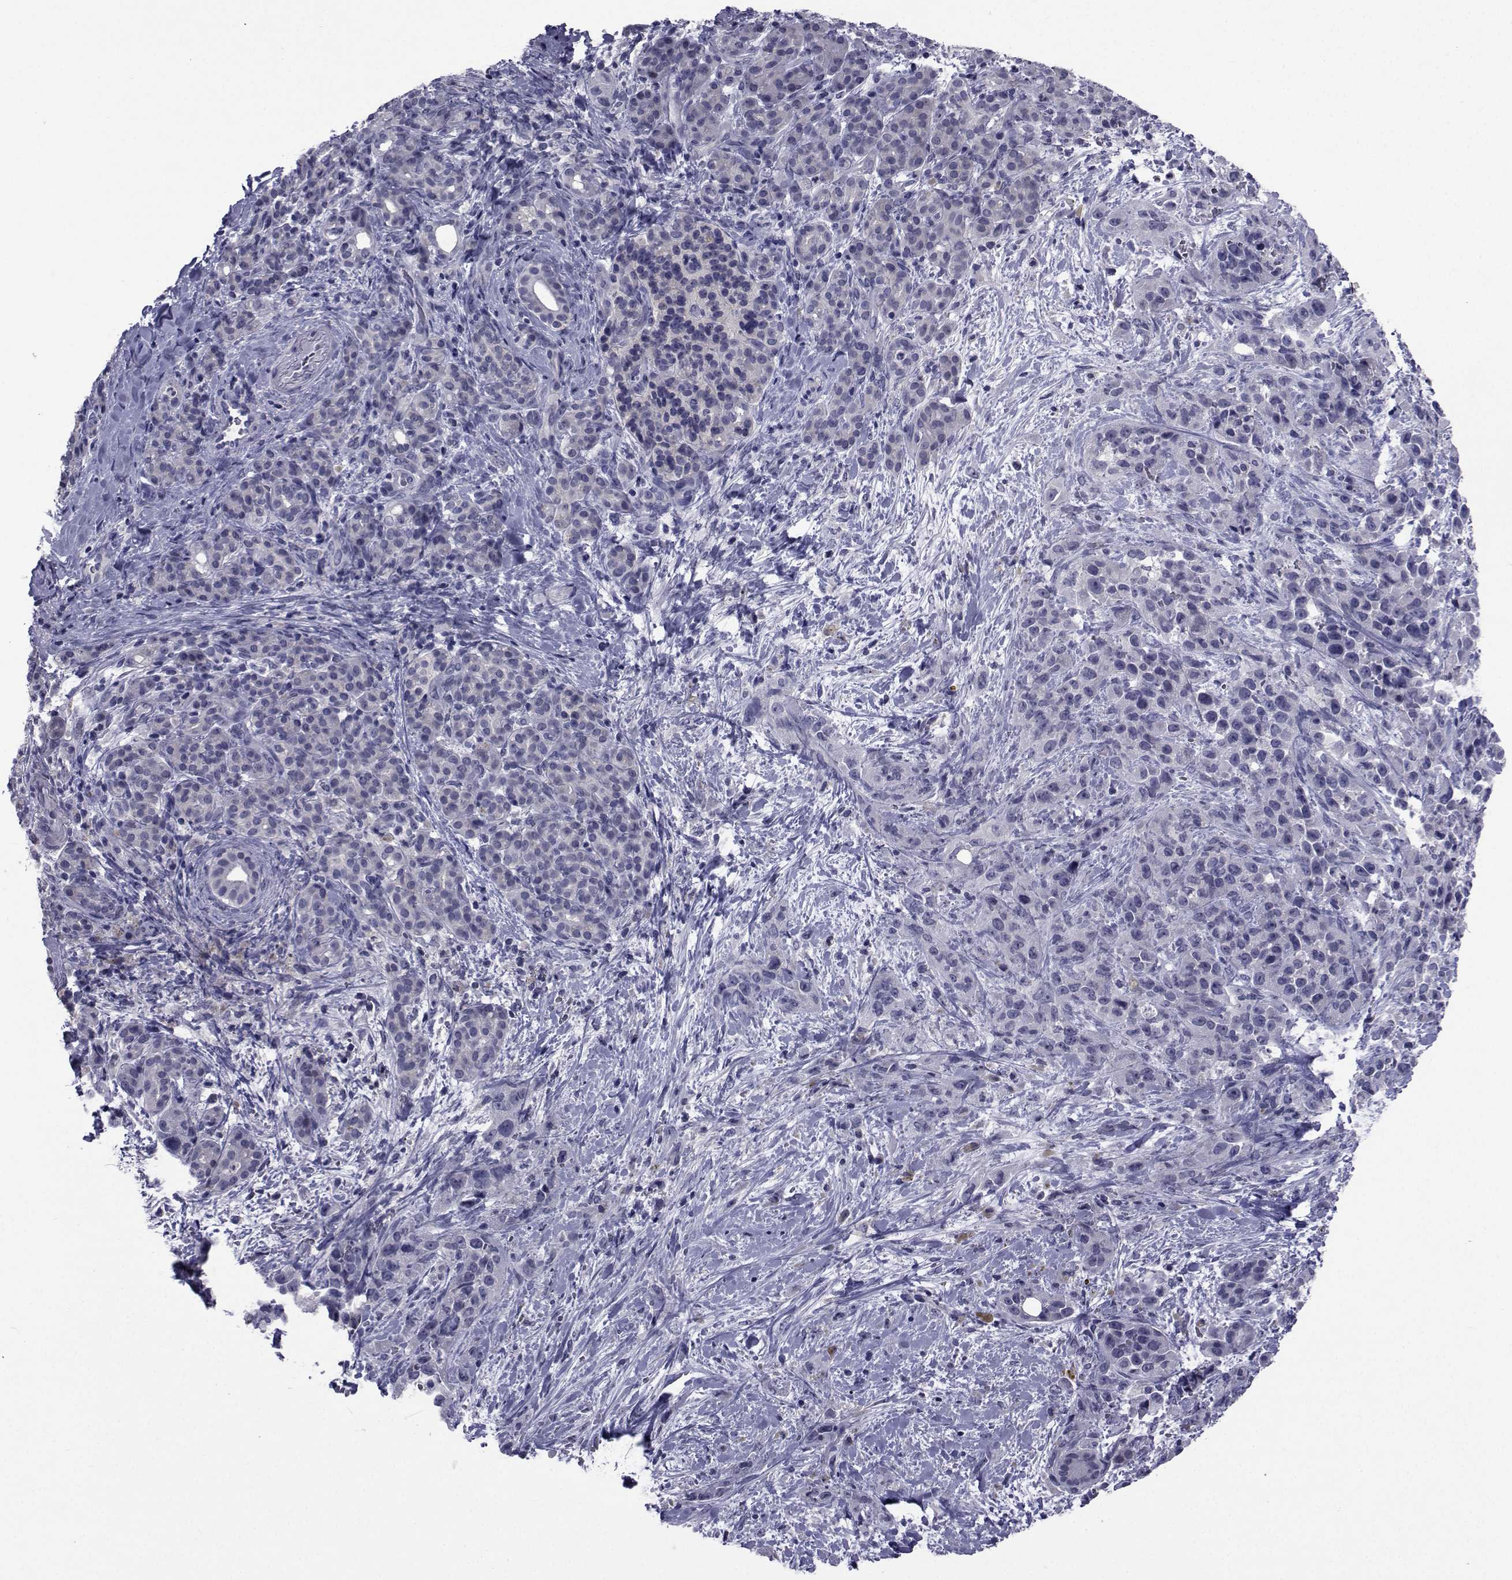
{"staining": {"intensity": "negative", "quantity": "none", "location": "none"}, "tissue": "pancreatic cancer", "cell_type": "Tumor cells", "image_type": "cancer", "snomed": [{"axis": "morphology", "description": "Adenocarcinoma, NOS"}, {"axis": "topography", "description": "Pancreas"}], "caption": "Immunohistochemical staining of human pancreatic cancer (adenocarcinoma) shows no significant expression in tumor cells.", "gene": "SEMA5B", "patient": {"sex": "male", "age": 44}}